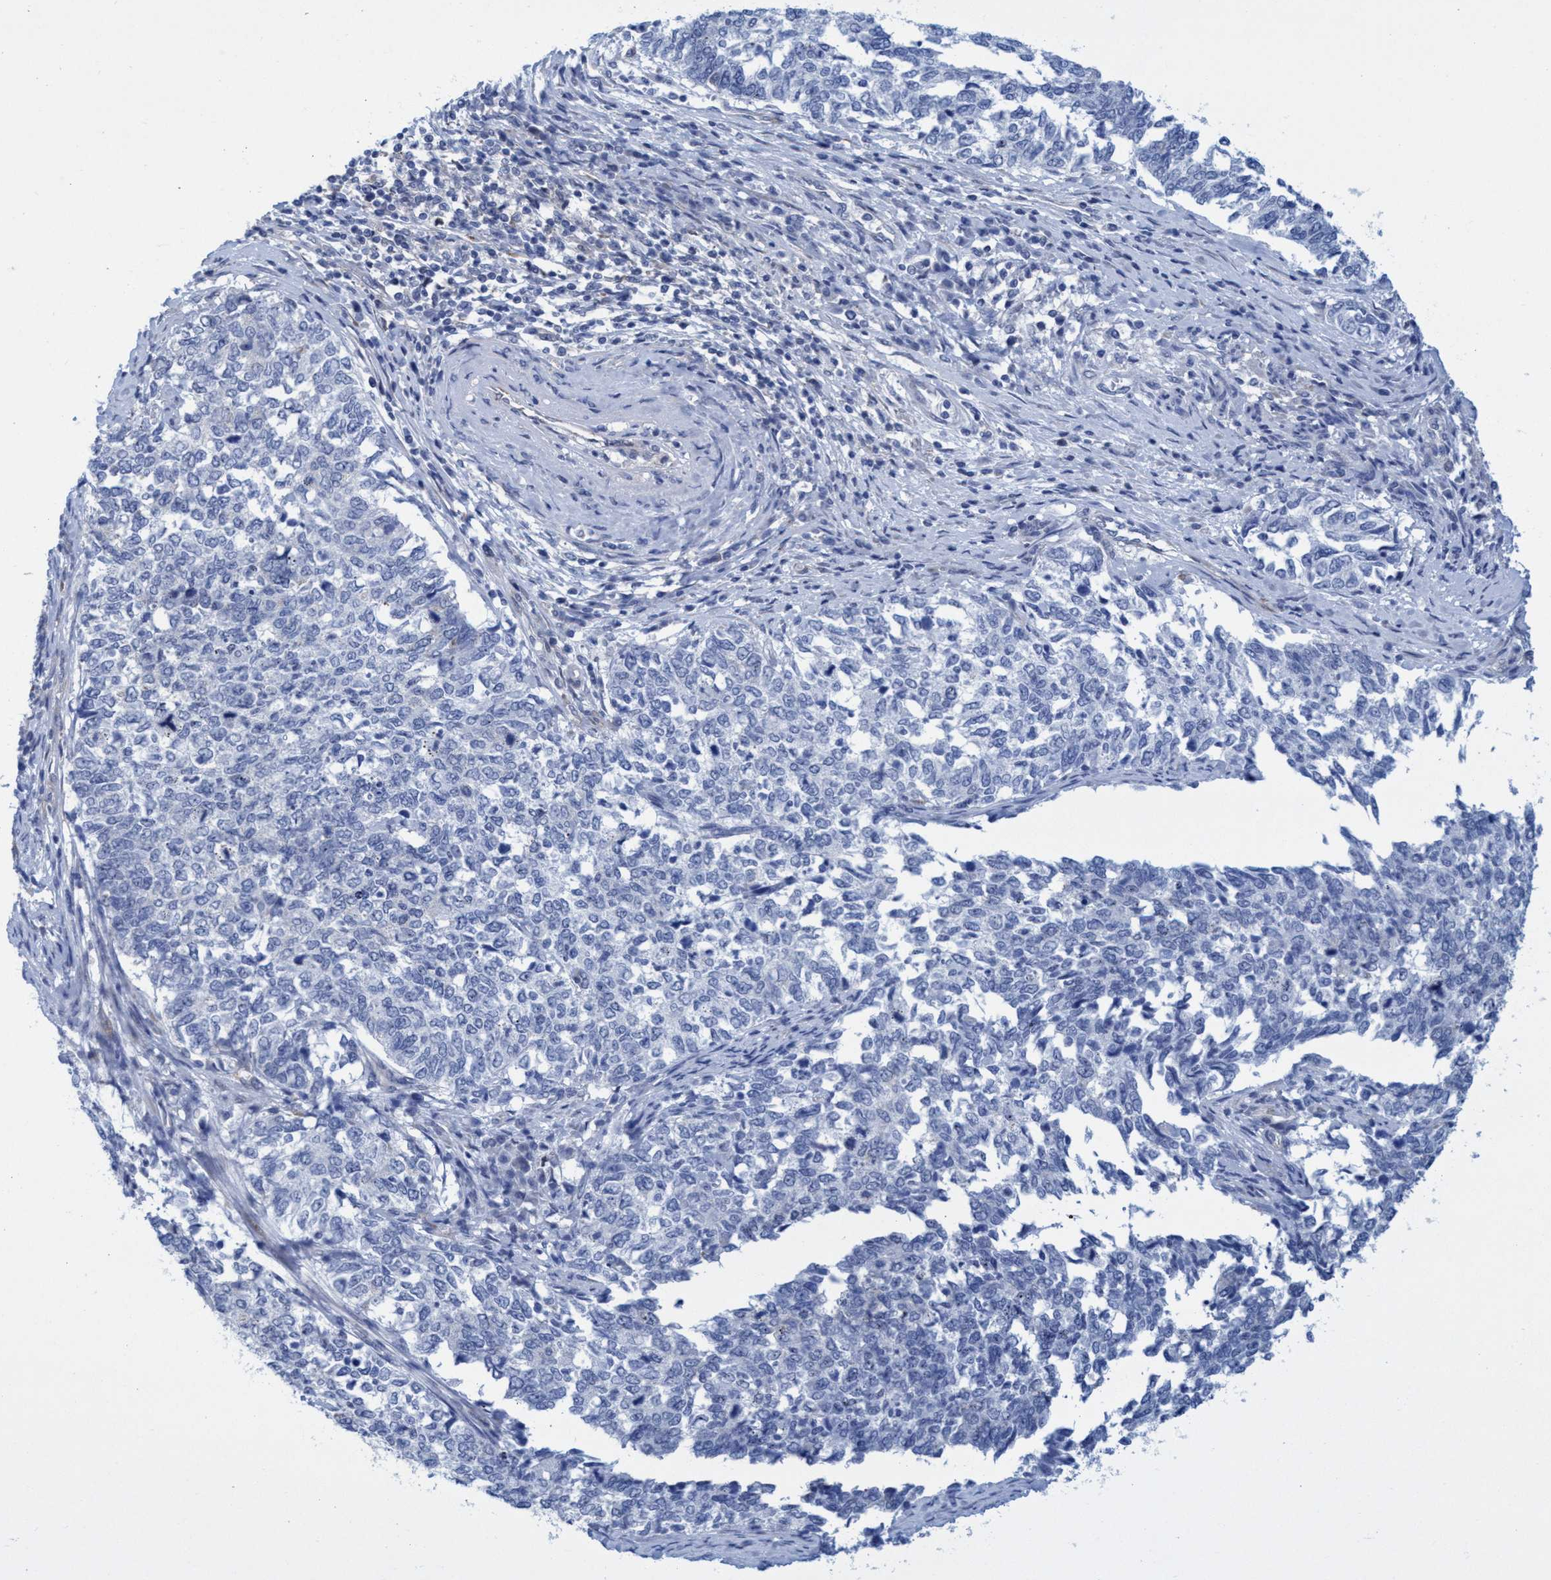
{"staining": {"intensity": "negative", "quantity": "none", "location": "none"}, "tissue": "cervical cancer", "cell_type": "Tumor cells", "image_type": "cancer", "snomed": [{"axis": "morphology", "description": "Squamous cell carcinoma, NOS"}, {"axis": "topography", "description": "Cervix"}], "caption": "Immunohistochemistry (IHC) histopathology image of neoplastic tissue: cervical cancer stained with DAB displays no significant protein staining in tumor cells. (Stains: DAB IHC with hematoxylin counter stain, Microscopy: brightfield microscopy at high magnification).", "gene": "R3HCC1", "patient": {"sex": "female", "age": 63}}